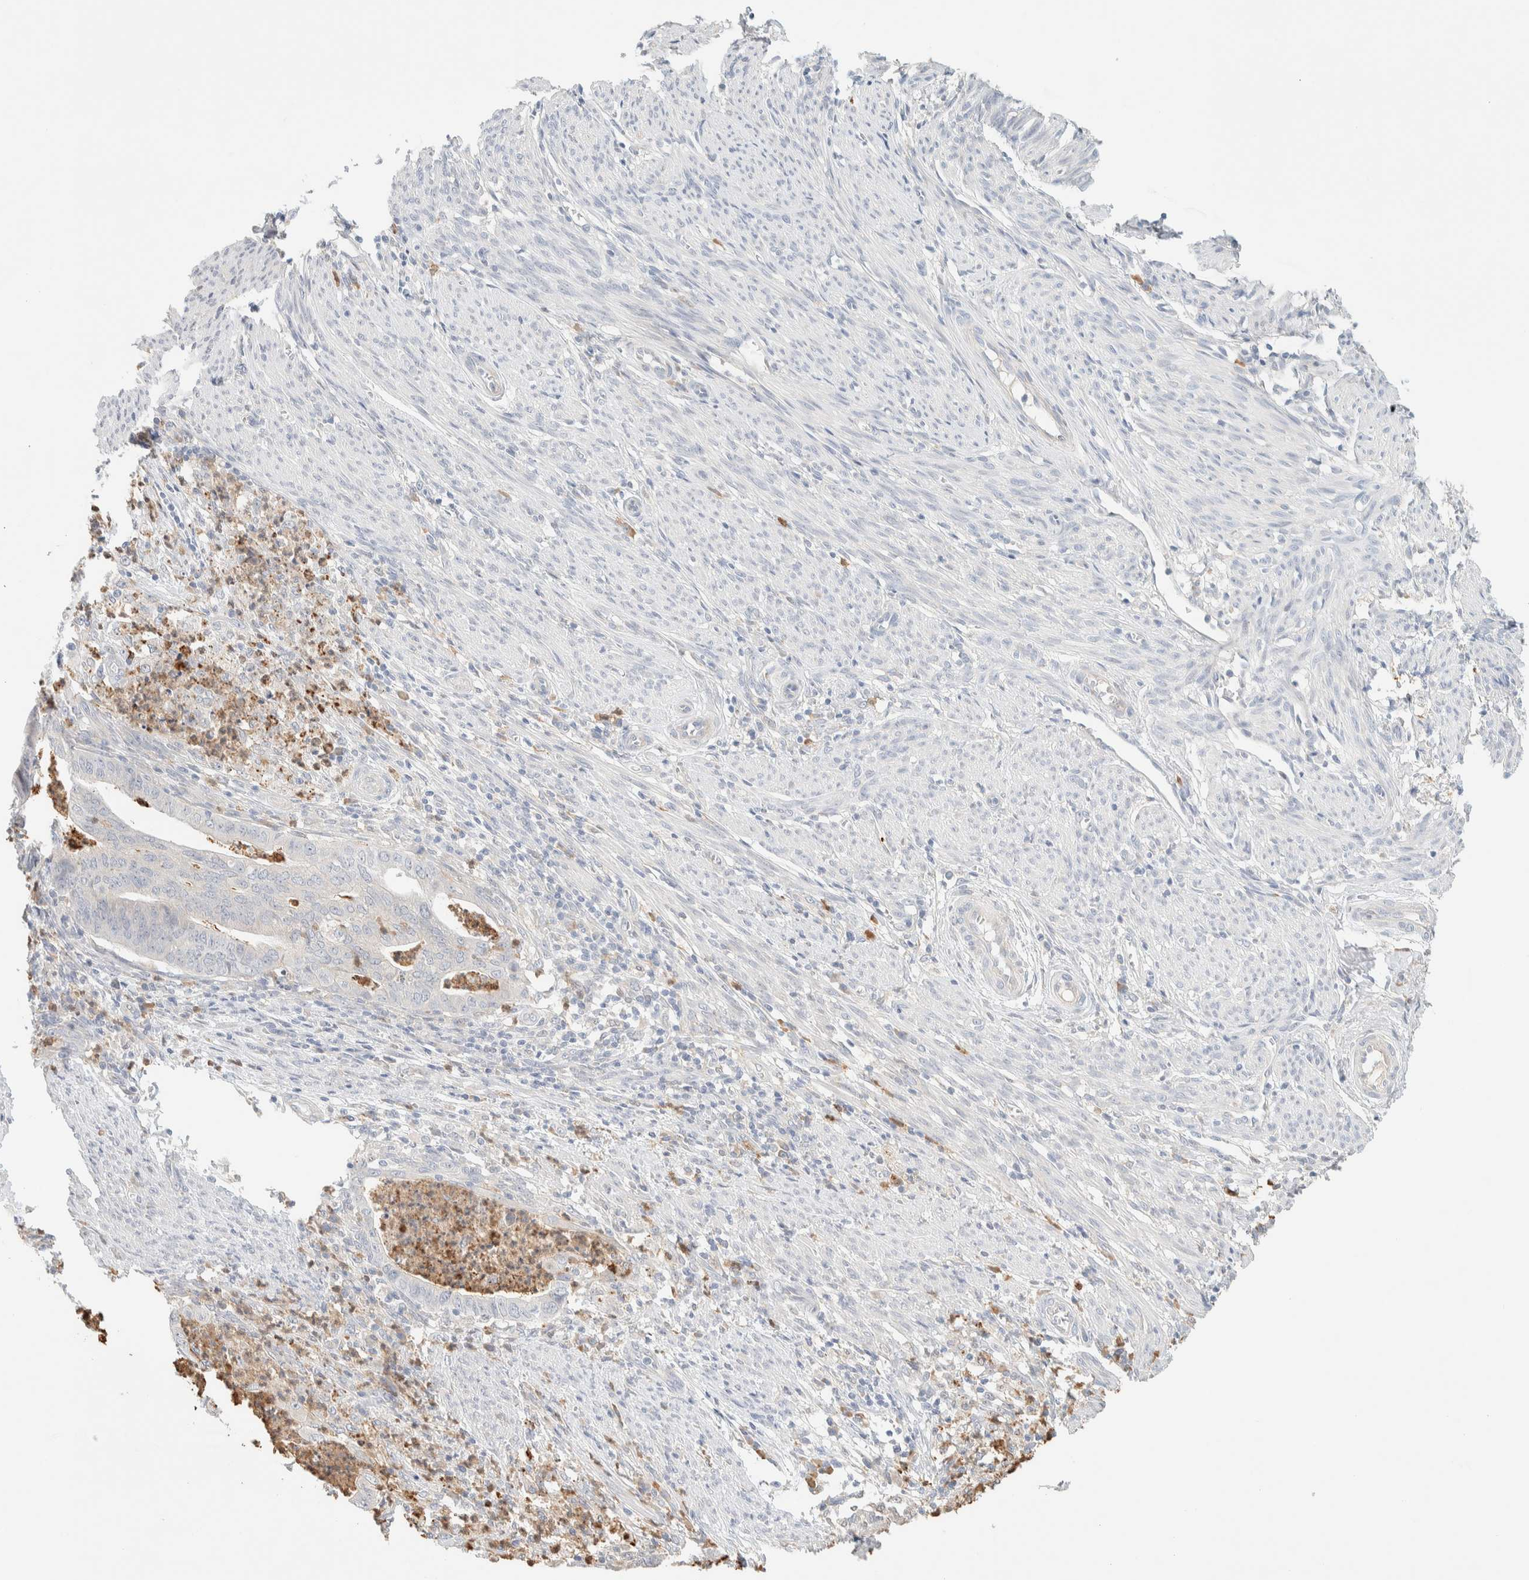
{"staining": {"intensity": "negative", "quantity": "none", "location": "none"}, "tissue": "endometrial cancer", "cell_type": "Tumor cells", "image_type": "cancer", "snomed": [{"axis": "morphology", "description": "Polyp, NOS"}, {"axis": "morphology", "description": "Adenocarcinoma, NOS"}, {"axis": "morphology", "description": "Adenoma, NOS"}, {"axis": "topography", "description": "Endometrium"}], "caption": "This is an IHC image of endometrial adenoma. There is no staining in tumor cells.", "gene": "TTC3", "patient": {"sex": "female", "age": 79}}